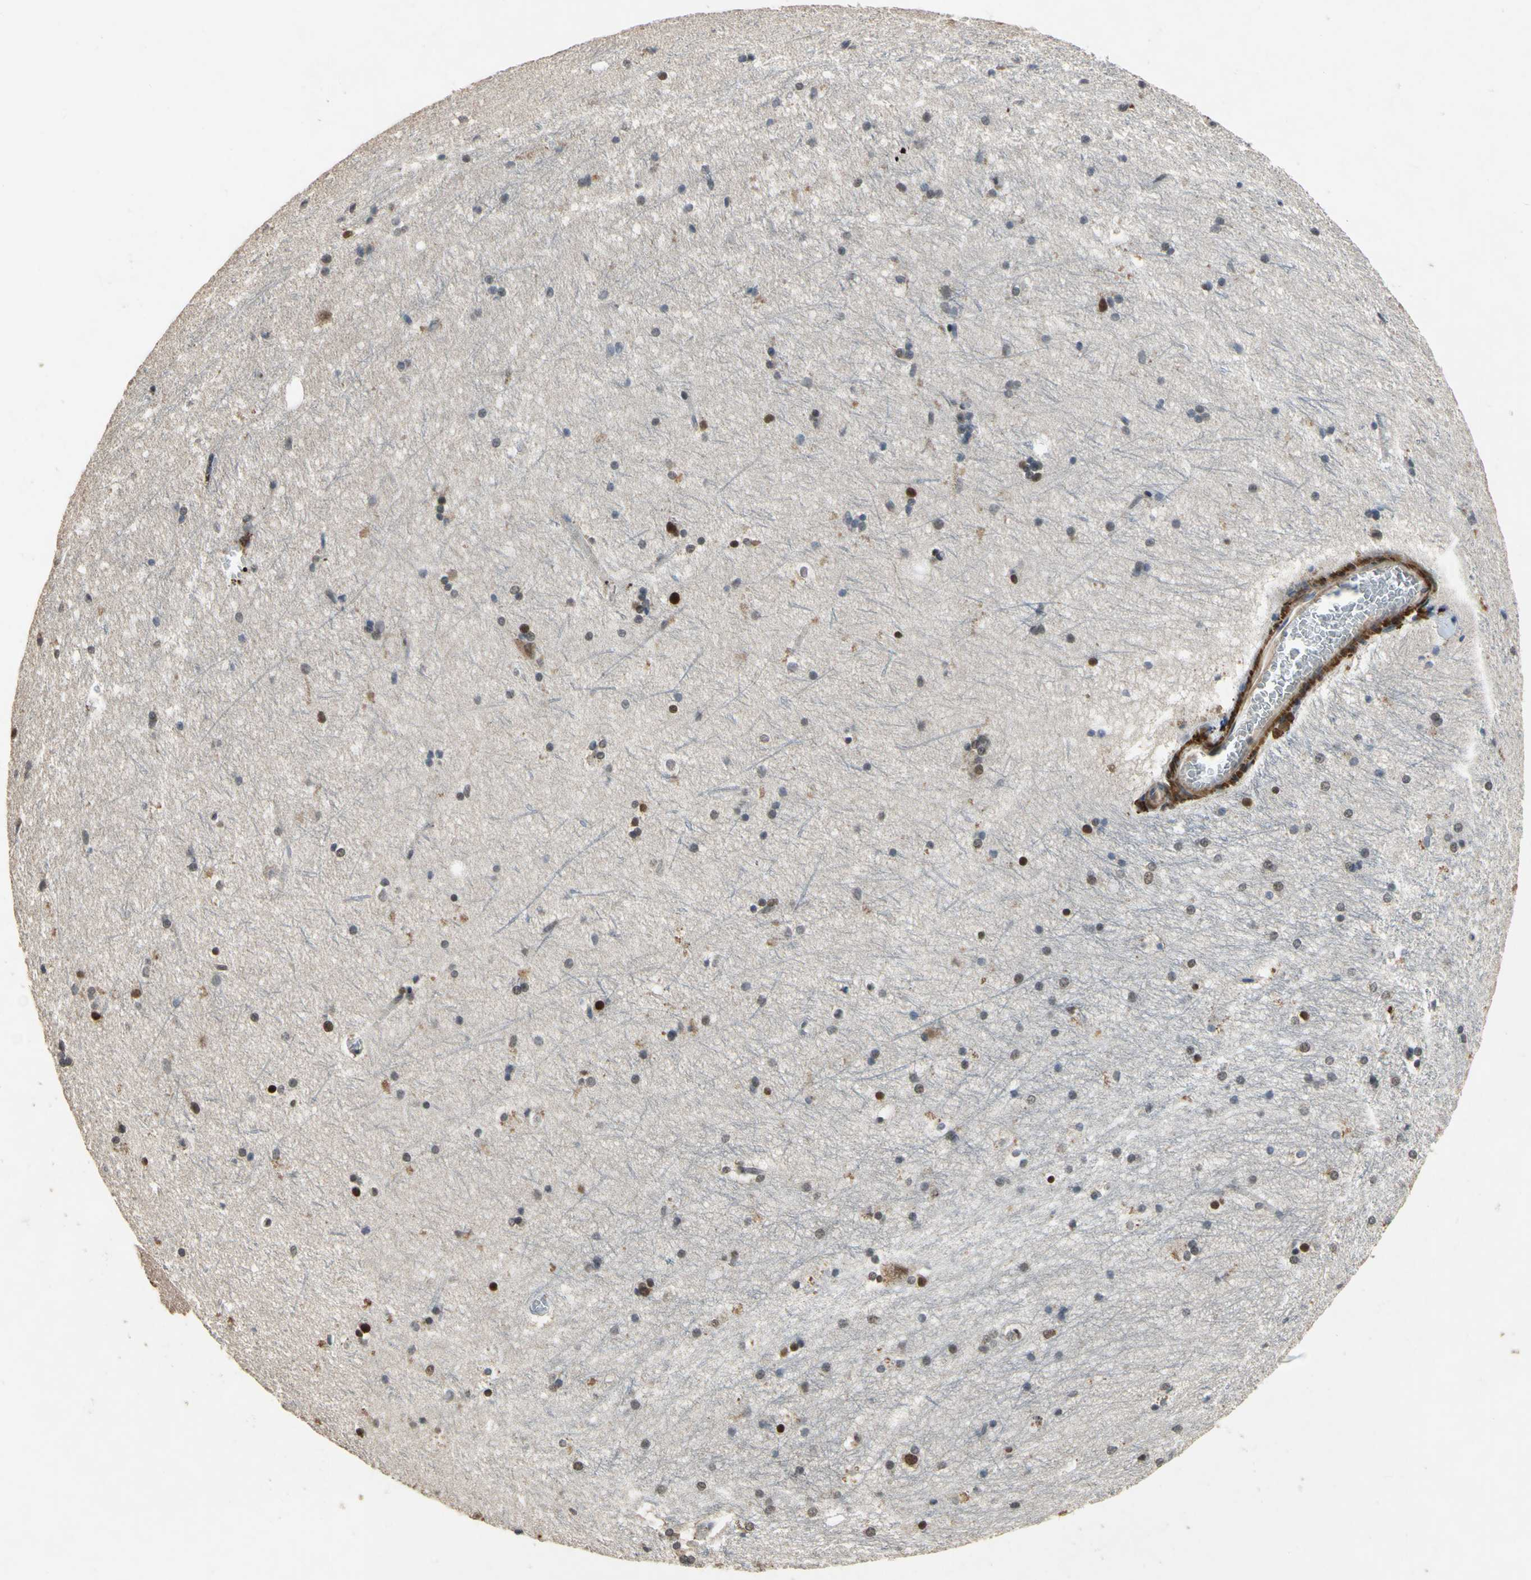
{"staining": {"intensity": "moderate", "quantity": "<25%", "location": "nuclear"}, "tissue": "hippocampus", "cell_type": "Glial cells", "image_type": "normal", "snomed": [{"axis": "morphology", "description": "Normal tissue, NOS"}, {"axis": "topography", "description": "Hippocampus"}], "caption": "Hippocampus stained with DAB (3,3'-diaminobenzidine) immunohistochemistry (IHC) reveals low levels of moderate nuclear staining in approximately <25% of glial cells.", "gene": "ZNF174", "patient": {"sex": "female", "age": 19}}